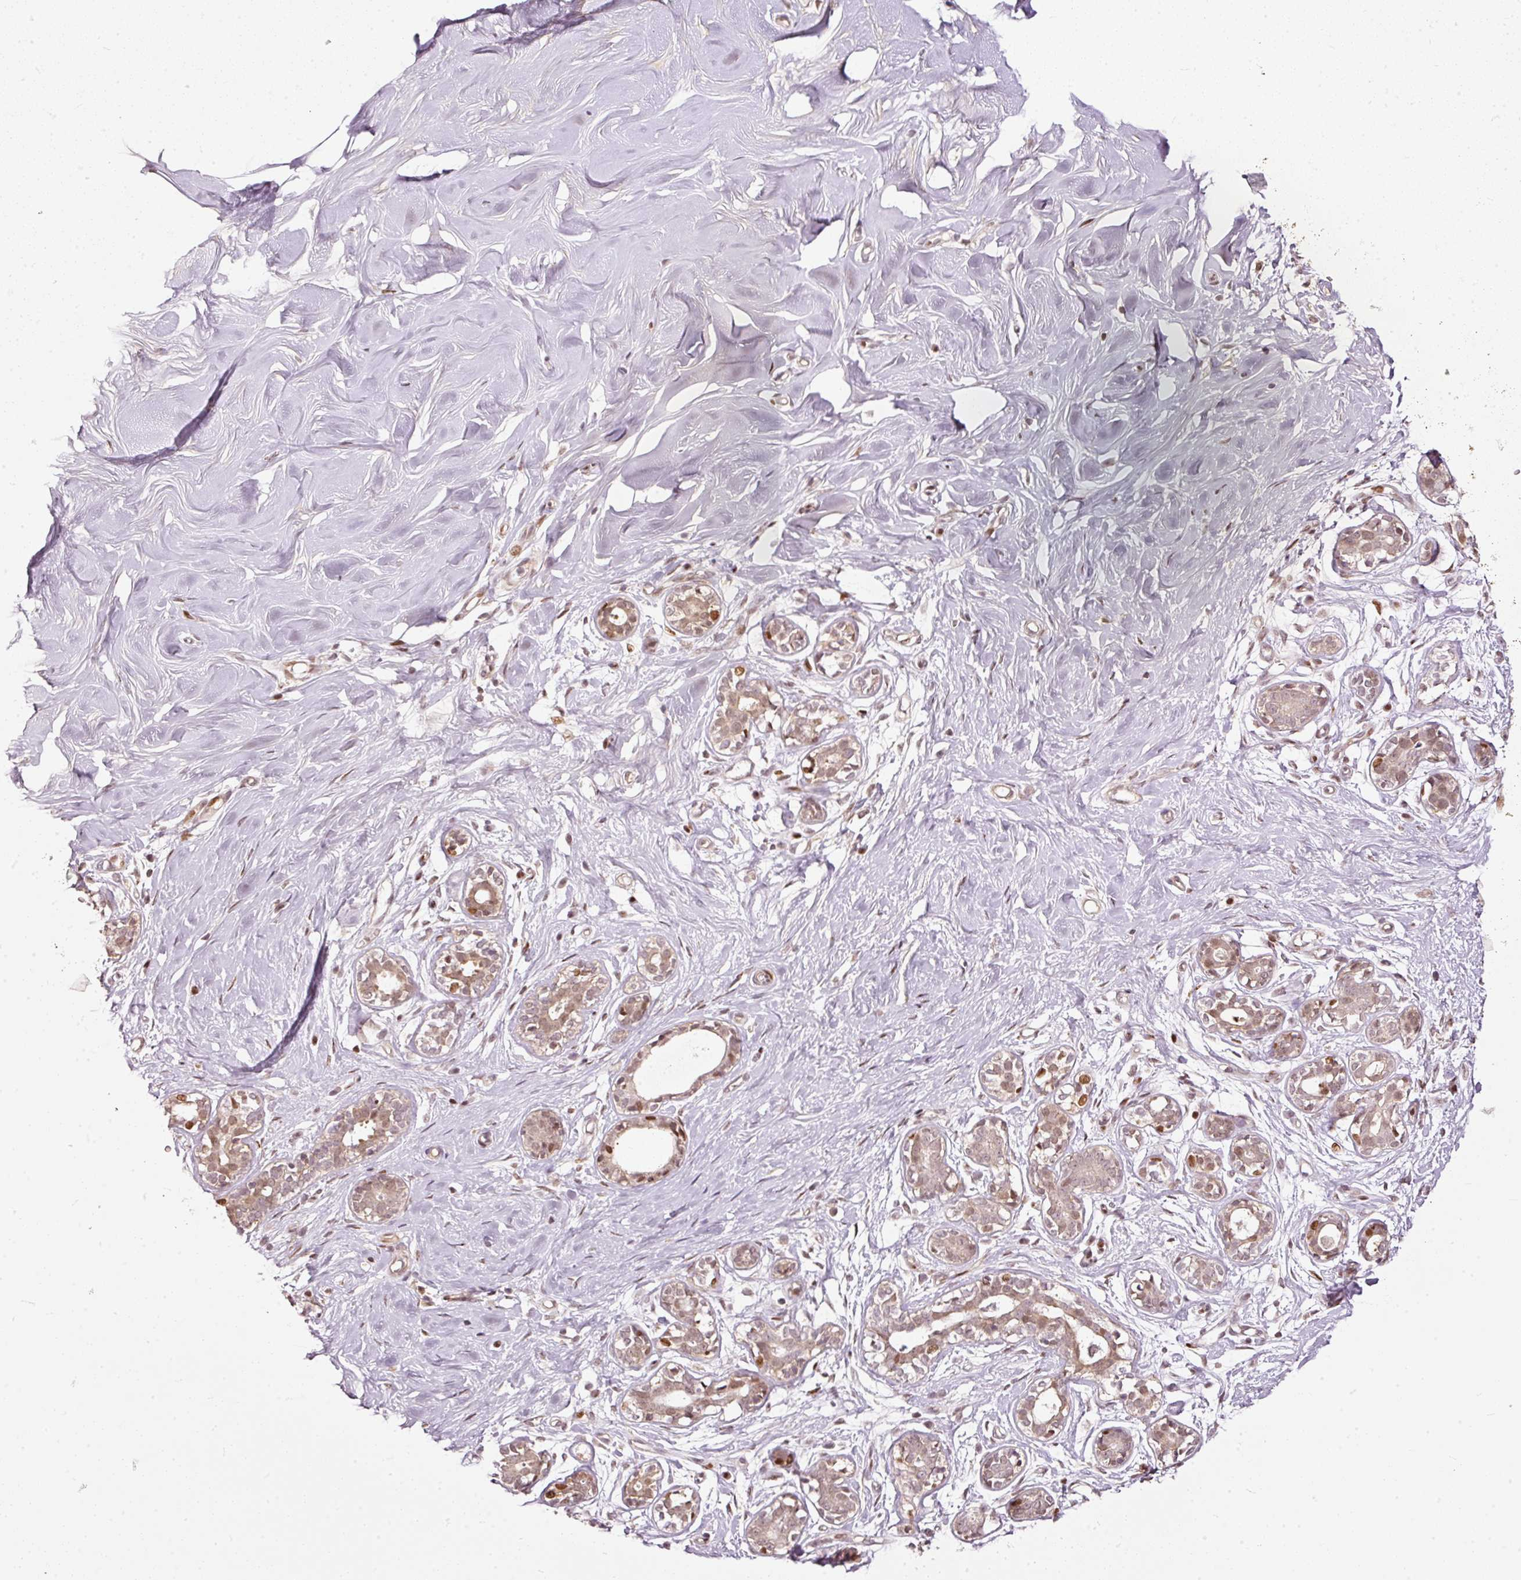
{"staining": {"intensity": "negative", "quantity": "none", "location": "none"}, "tissue": "breast", "cell_type": "Adipocytes", "image_type": "normal", "snomed": [{"axis": "morphology", "description": "Normal tissue, NOS"}, {"axis": "topography", "description": "Breast"}], "caption": "There is no significant positivity in adipocytes of breast.", "gene": "ZNF778", "patient": {"sex": "female", "age": 27}}